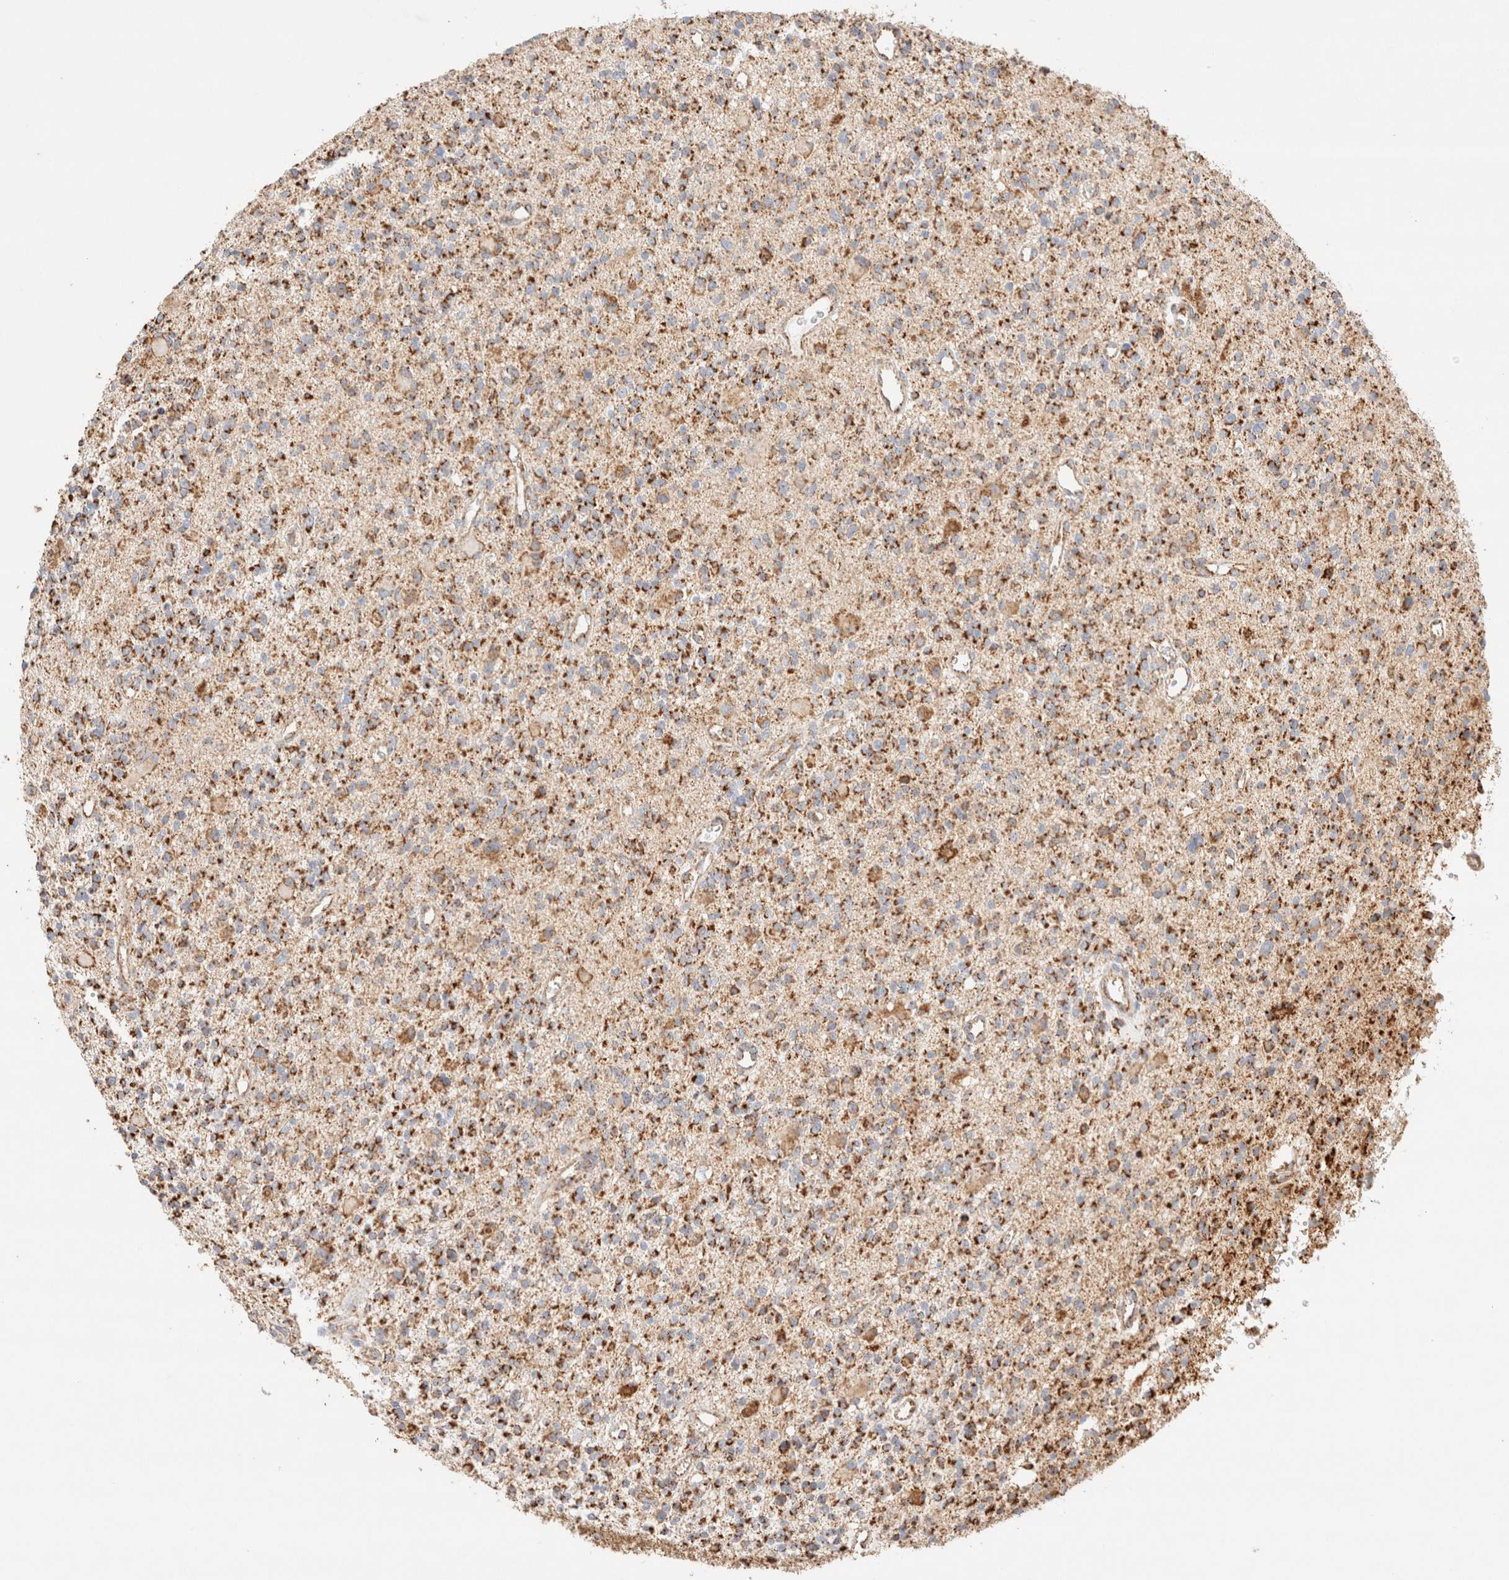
{"staining": {"intensity": "strong", "quantity": ">75%", "location": "cytoplasmic/membranous"}, "tissue": "glioma", "cell_type": "Tumor cells", "image_type": "cancer", "snomed": [{"axis": "morphology", "description": "Glioma, malignant, High grade"}, {"axis": "topography", "description": "Brain"}], "caption": "Immunohistochemical staining of glioma exhibits strong cytoplasmic/membranous protein expression in approximately >75% of tumor cells.", "gene": "PHB2", "patient": {"sex": "male", "age": 48}}